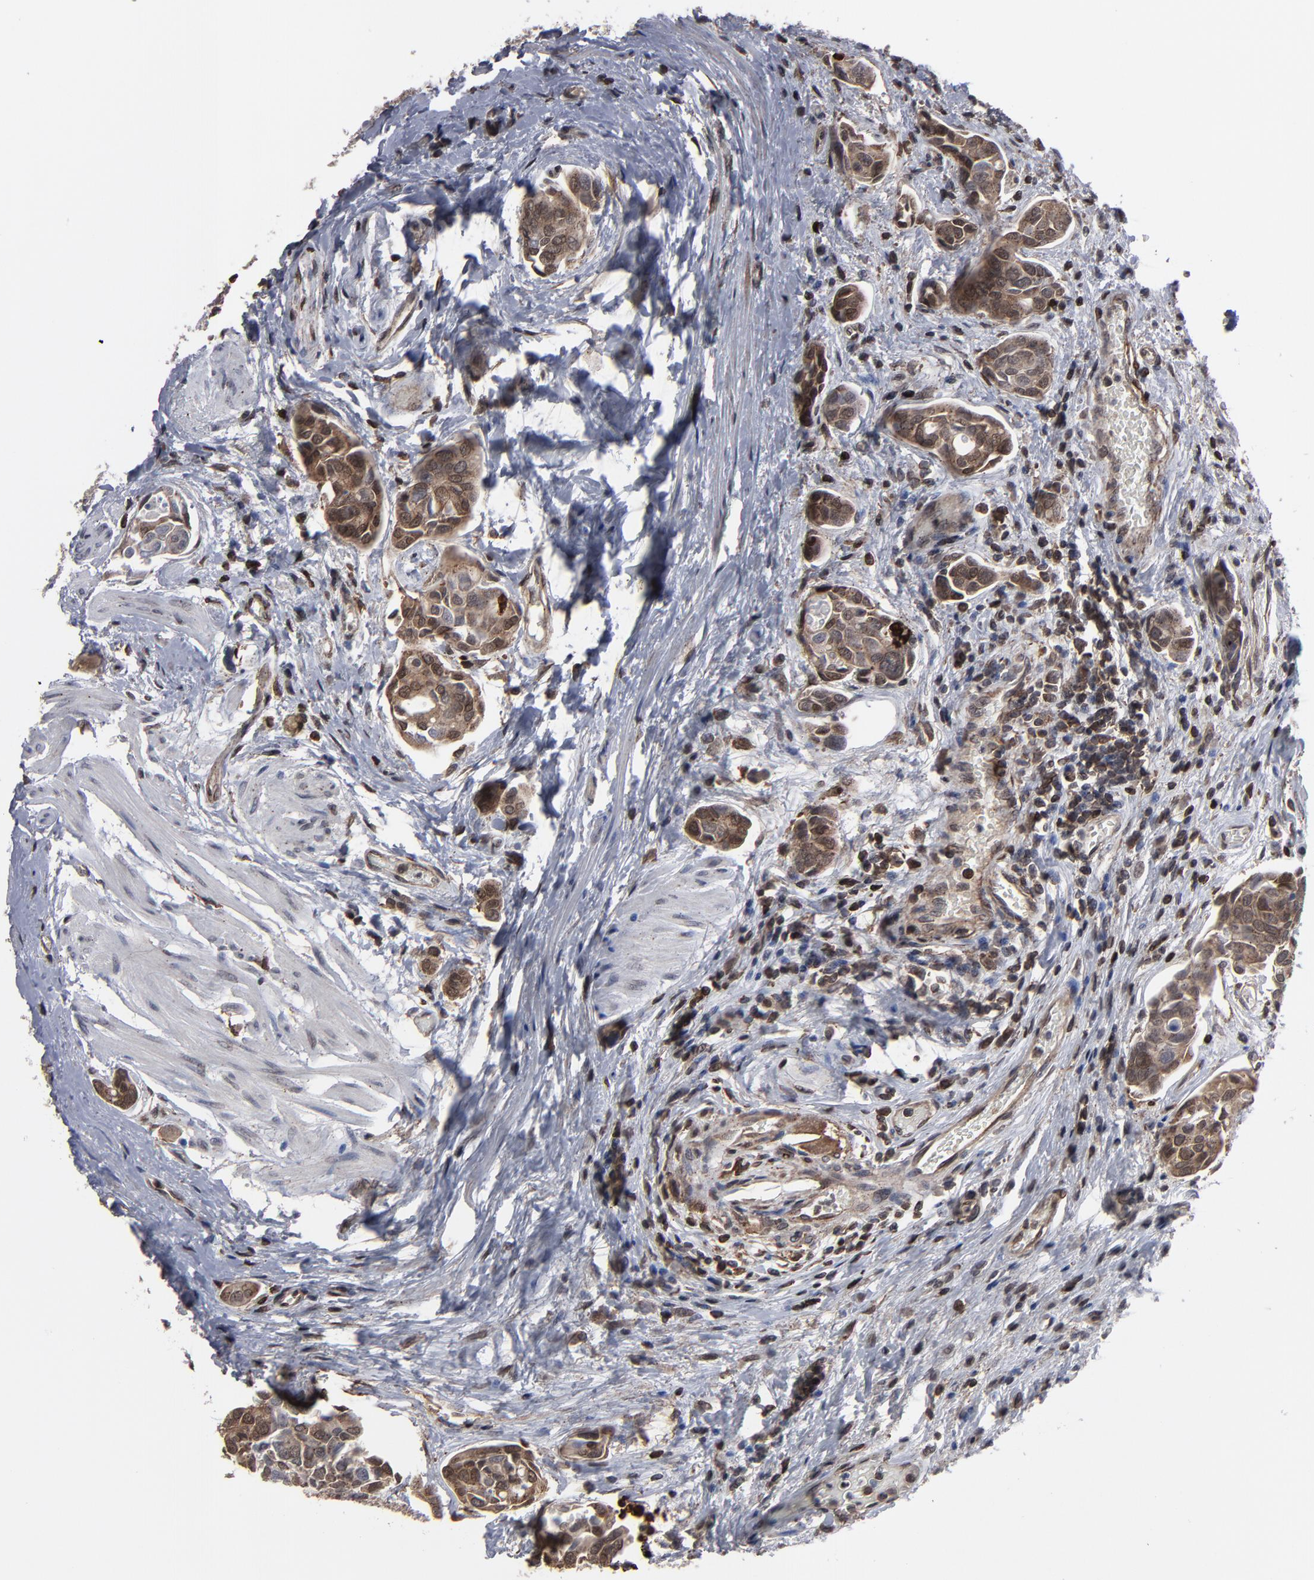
{"staining": {"intensity": "moderate", "quantity": ">75%", "location": "cytoplasmic/membranous,nuclear"}, "tissue": "urothelial cancer", "cell_type": "Tumor cells", "image_type": "cancer", "snomed": [{"axis": "morphology", "description": "Urothelial carcinoma, High grade"}, {"axis": "topography", "description": "Urinary bladder"}], "caption": "Immunohistochemical staining of human urothelial cancer demonstrates medium levels of moderate cytoplasmic/membranous and nuclear protein expression in about >75% of tumor cells.", "gene": "KIAA2026", "patient": {"sex": "male", "age": 78}}